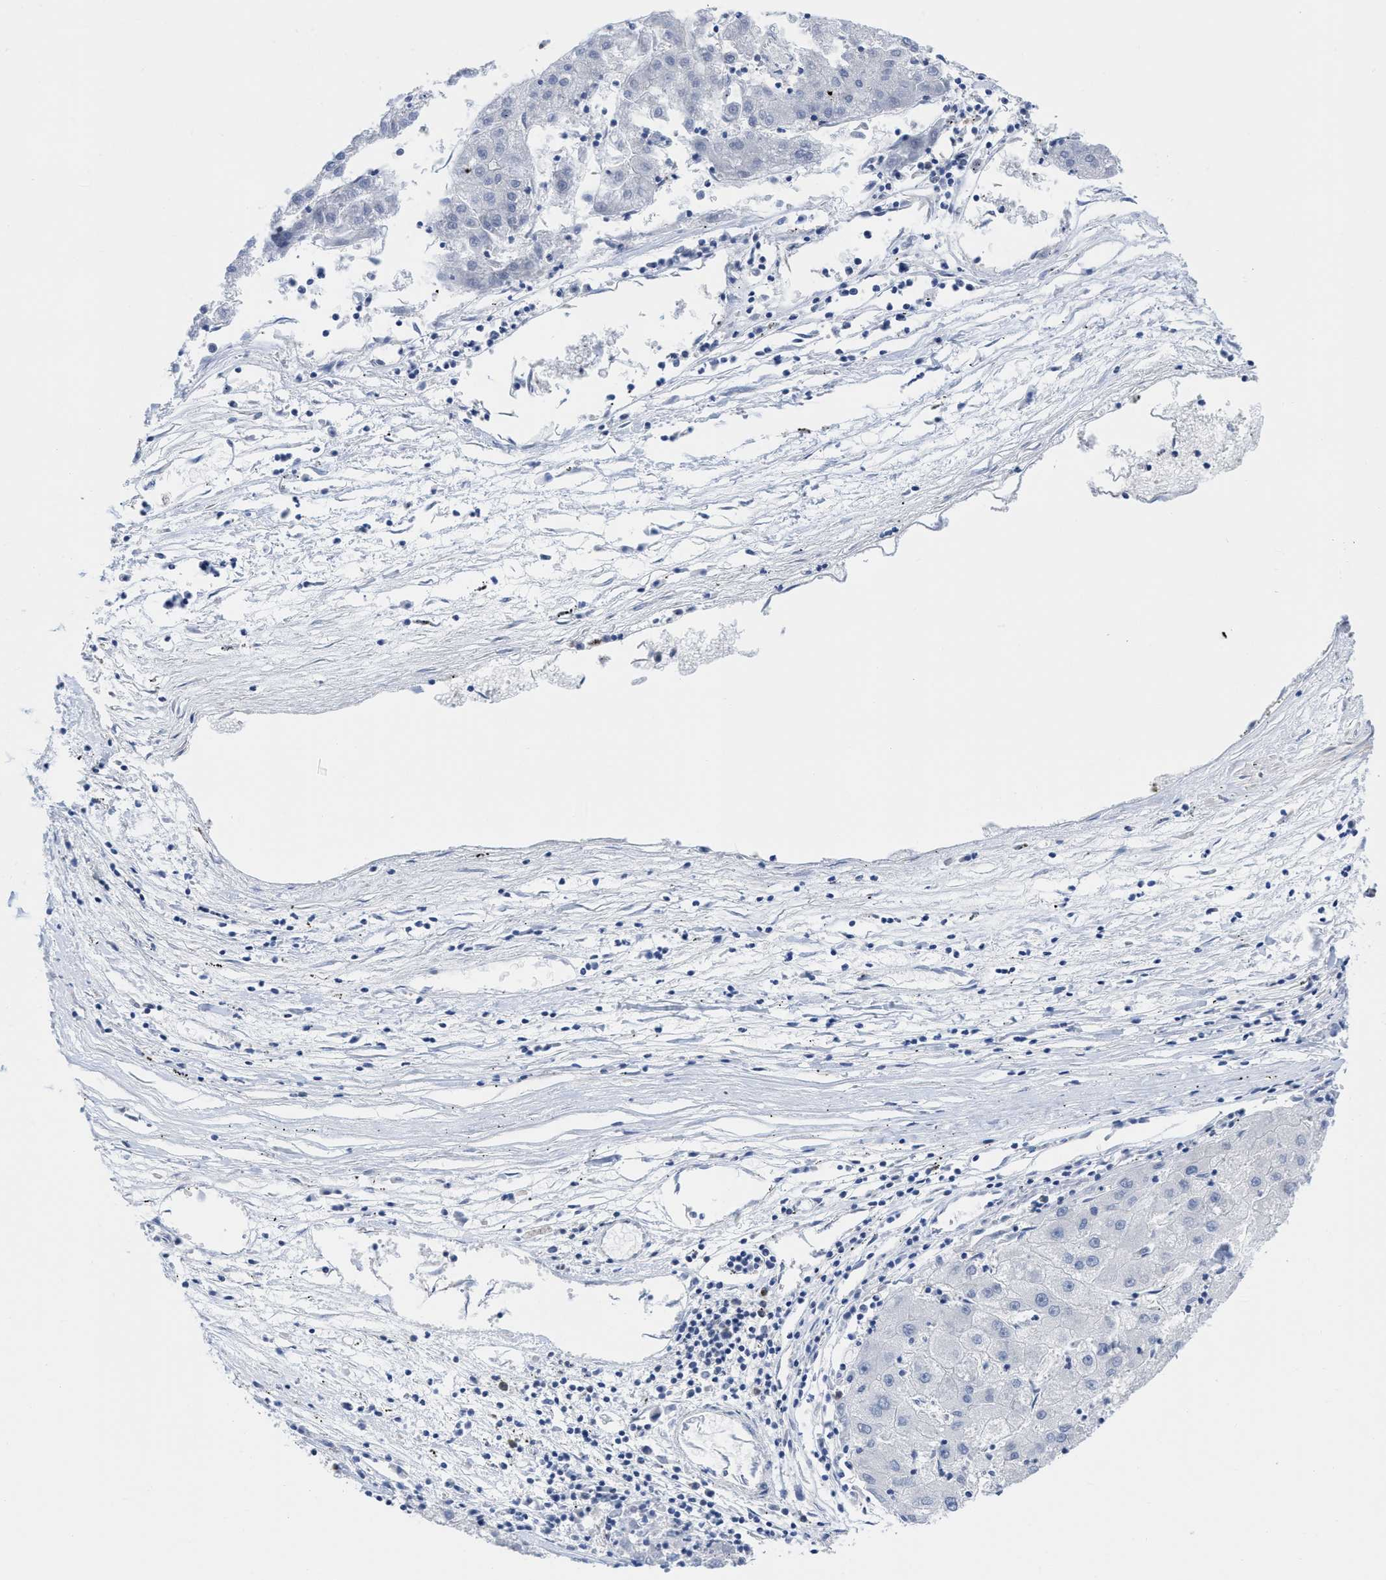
{"staining": {"intensity": "negative", "quantity": "none", "location": "none"}, "tissue": "liver cancer", "cell_type": "Tumor cells", "image_type": "cancer", "snomed": [{"axis": "morphology", "description": "Carcinoma, Hepatocellular, NOS"}, {"axis": "topography", "description": "Liver"}], "caption": "IHC of hepatocellular carcinoma (liver) displays no staining in tumor cells.", "gene": "ACKR1", "patient": {"sex": "male", "age": 72}}